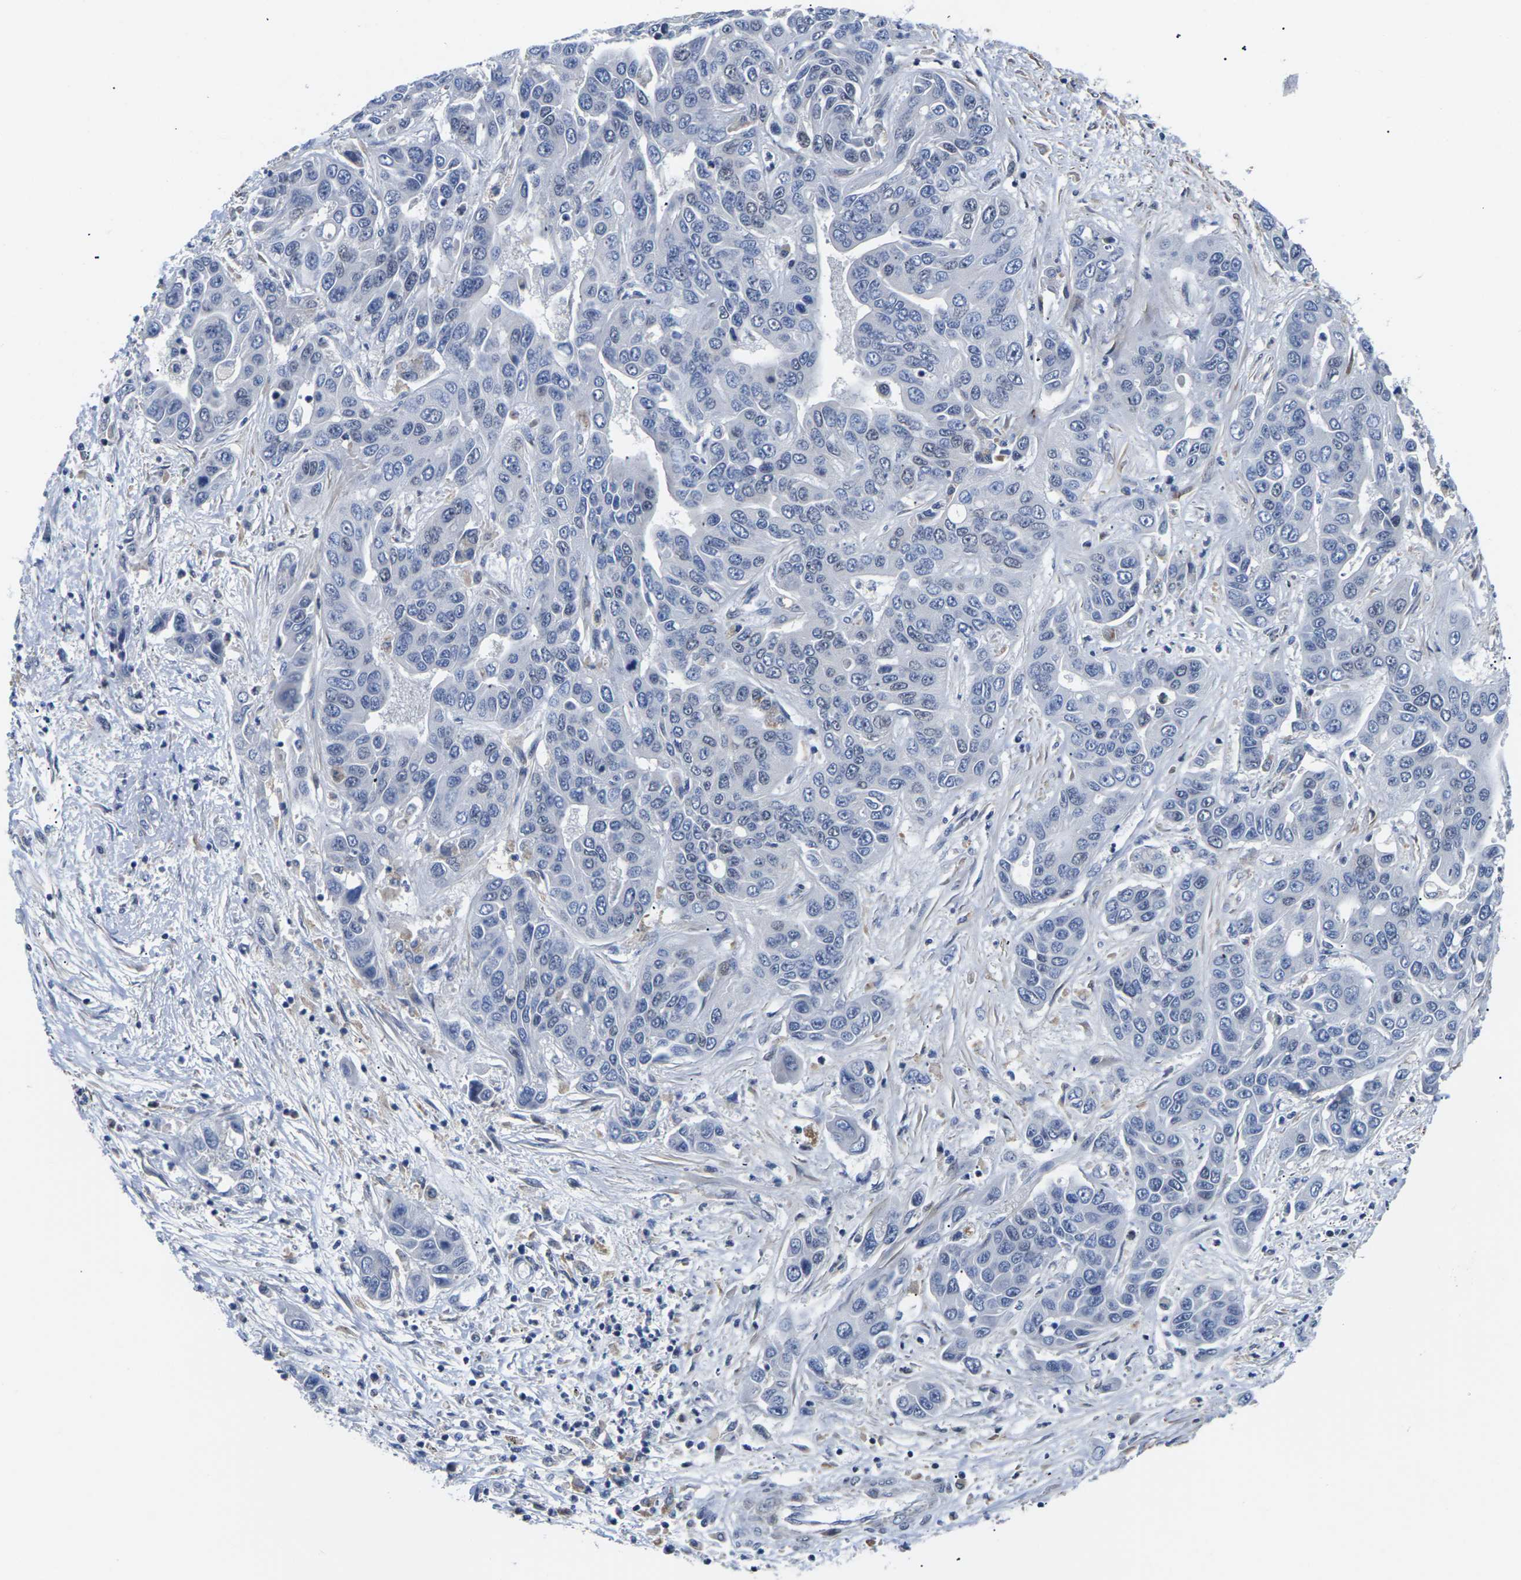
{"staining": {"intensity": "negative", "quantity": "none", "location": "none"}, "tissue": "liver cancer", "cell_type": "Tumor cells", "image_type": "cancer", "snomed": [{"axis": "morphology", "description": "Cholangiocarcinoma"}, {"axis": "topography", "description": "Liver"}], "caption": "Immunohistochemical staining of human liver cancer demonstrates no significant positivity in tumor cells.", "gene": "ST6GAL2", "patient": {"sex": "female", "age": 52}}